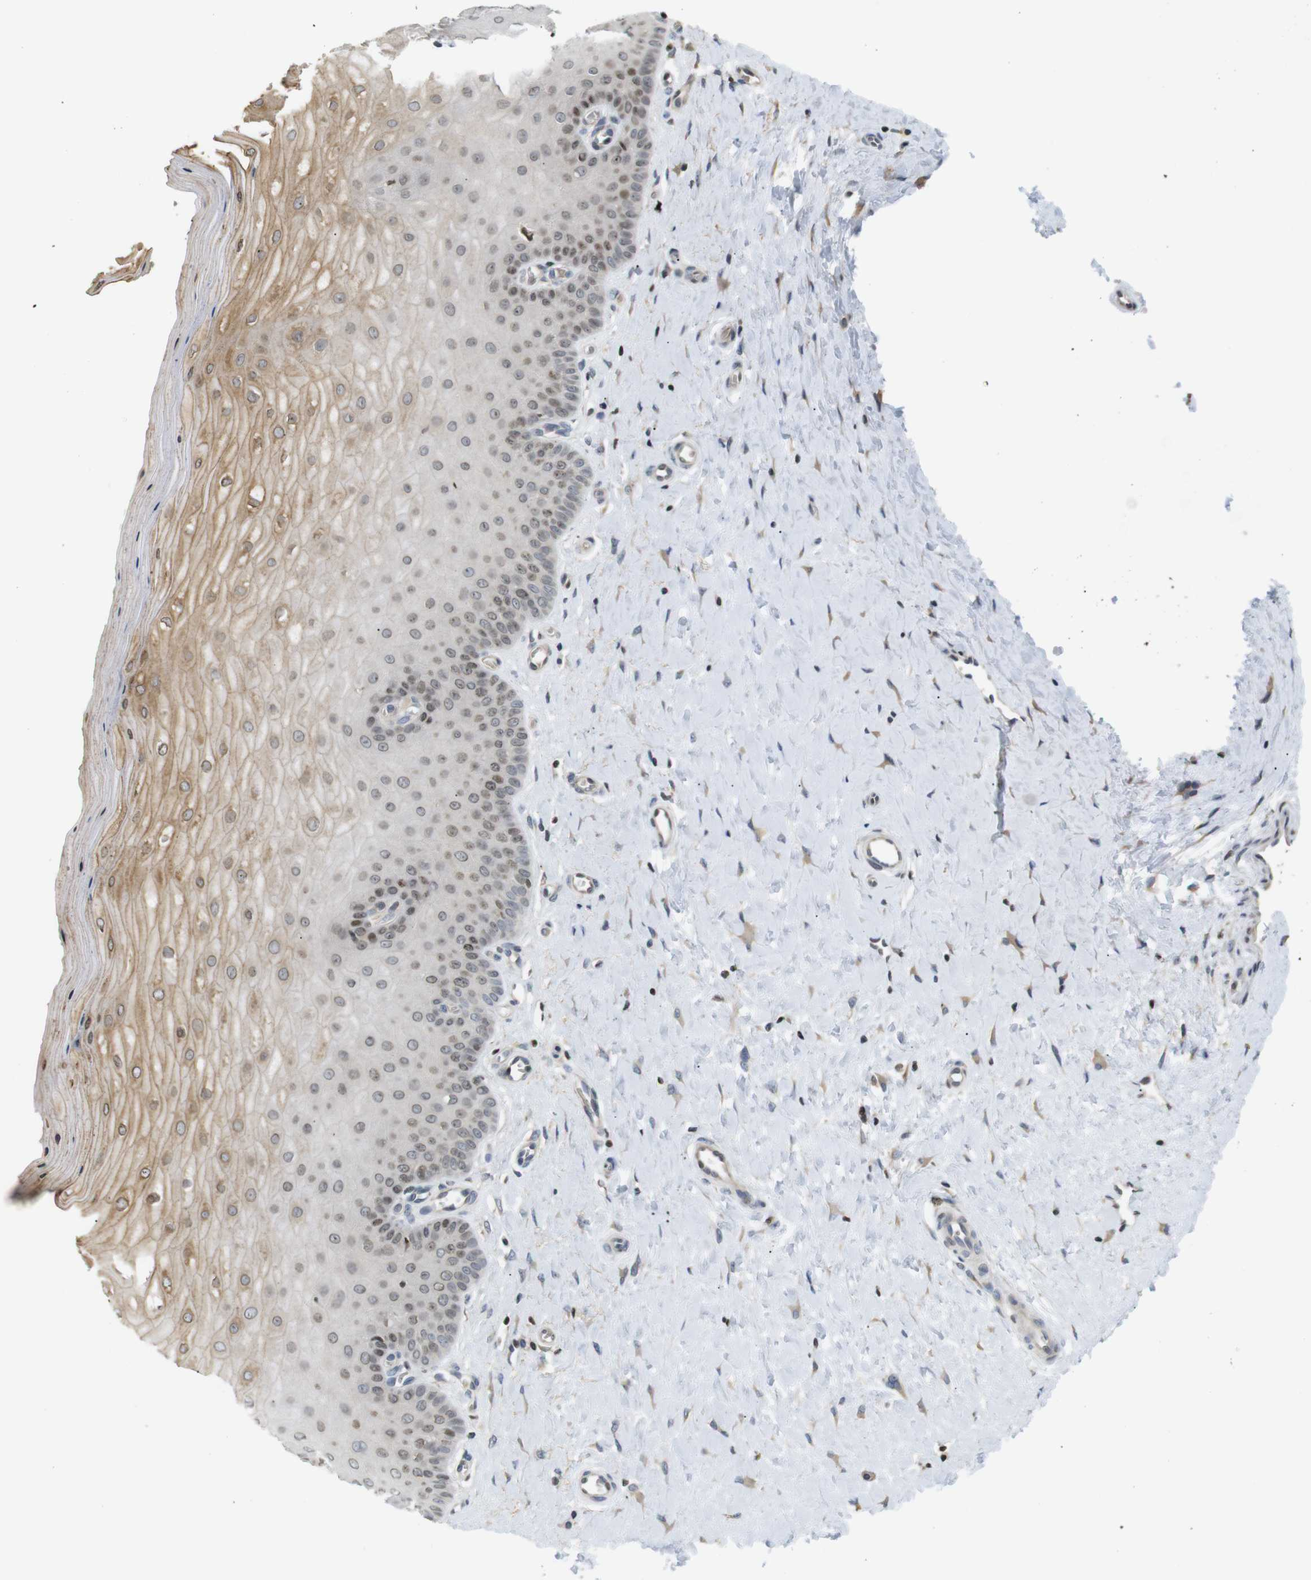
{"staining": {"intensity": "weak", "quantity": ">75%", "location": "nuclear"}, "tissue": "cervix", "cell_type": "Glandular cells", "image_type": "normal", "snomed": [{"axis": "morphology", "description": "Normal tissue, NOS"}, {"axis": "topography", "description": "Cervix"}], "caption": "This image reveals immunohistochemistry staining of benign cervix, with low weak nuclear expression in approximately >75% of glandular cells.", "gene": "MBD1", "patient": {"sex": "female", "age": 55}}